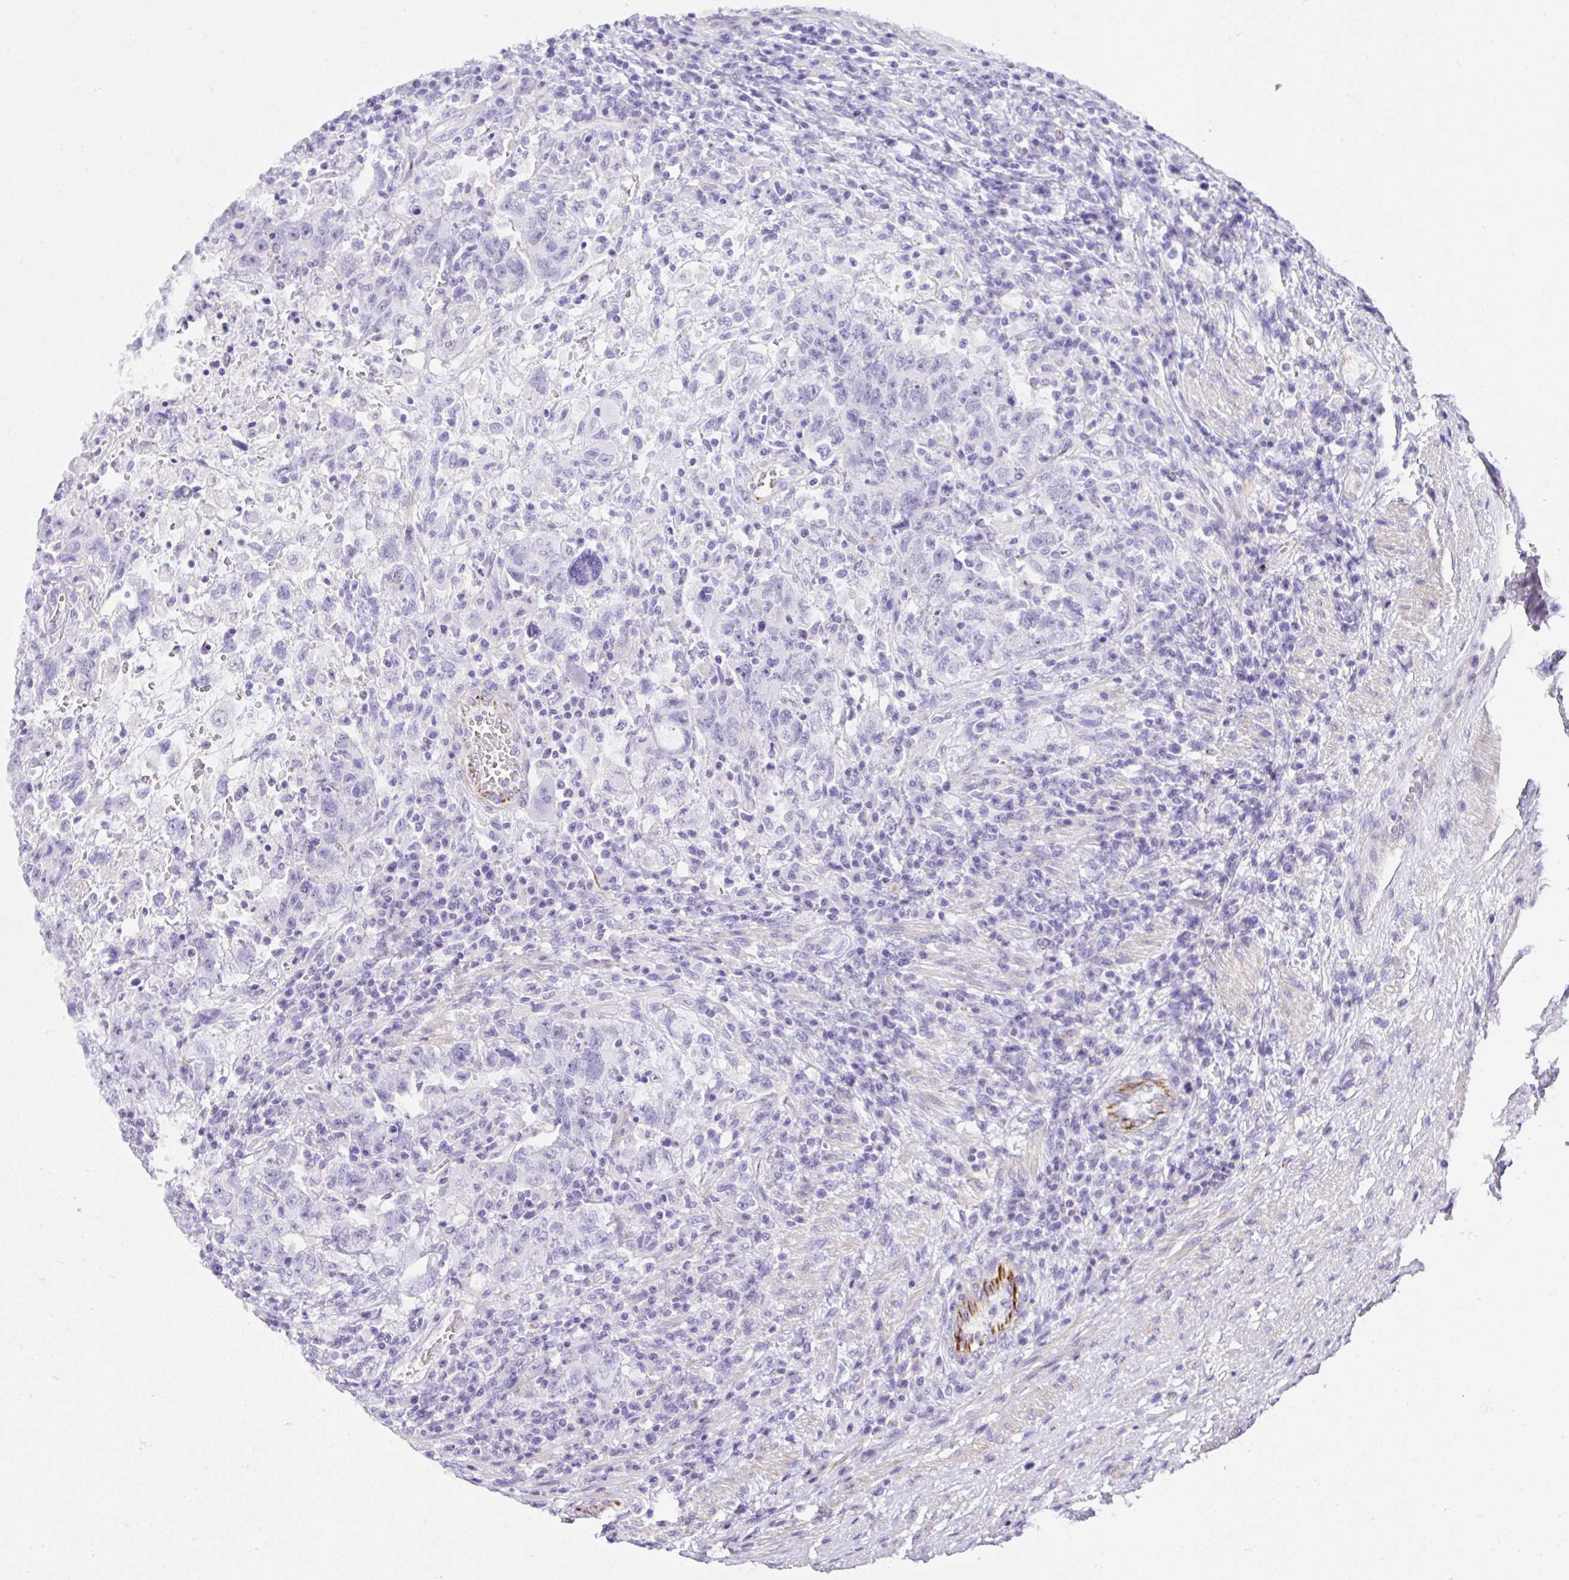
{"staining": {"intensity": "negative", "quantity": "none", "location": "none"}, "tissue": "testis cancer", "cell_type": "Tumor cells", "image_type": "cancer", "snomed": [{"axis": "morphology", "description": "Carcinoma, Embryonal, NOS"}, {"axis": "topography", "description": "Testis"}], "caption": "This is an immunohistochemistry image of human testis embryonal carcinoma. There is no expression in tumor cells.", "gene": "DEPDC5", "patient": {"sex": "male", "age": 26}}